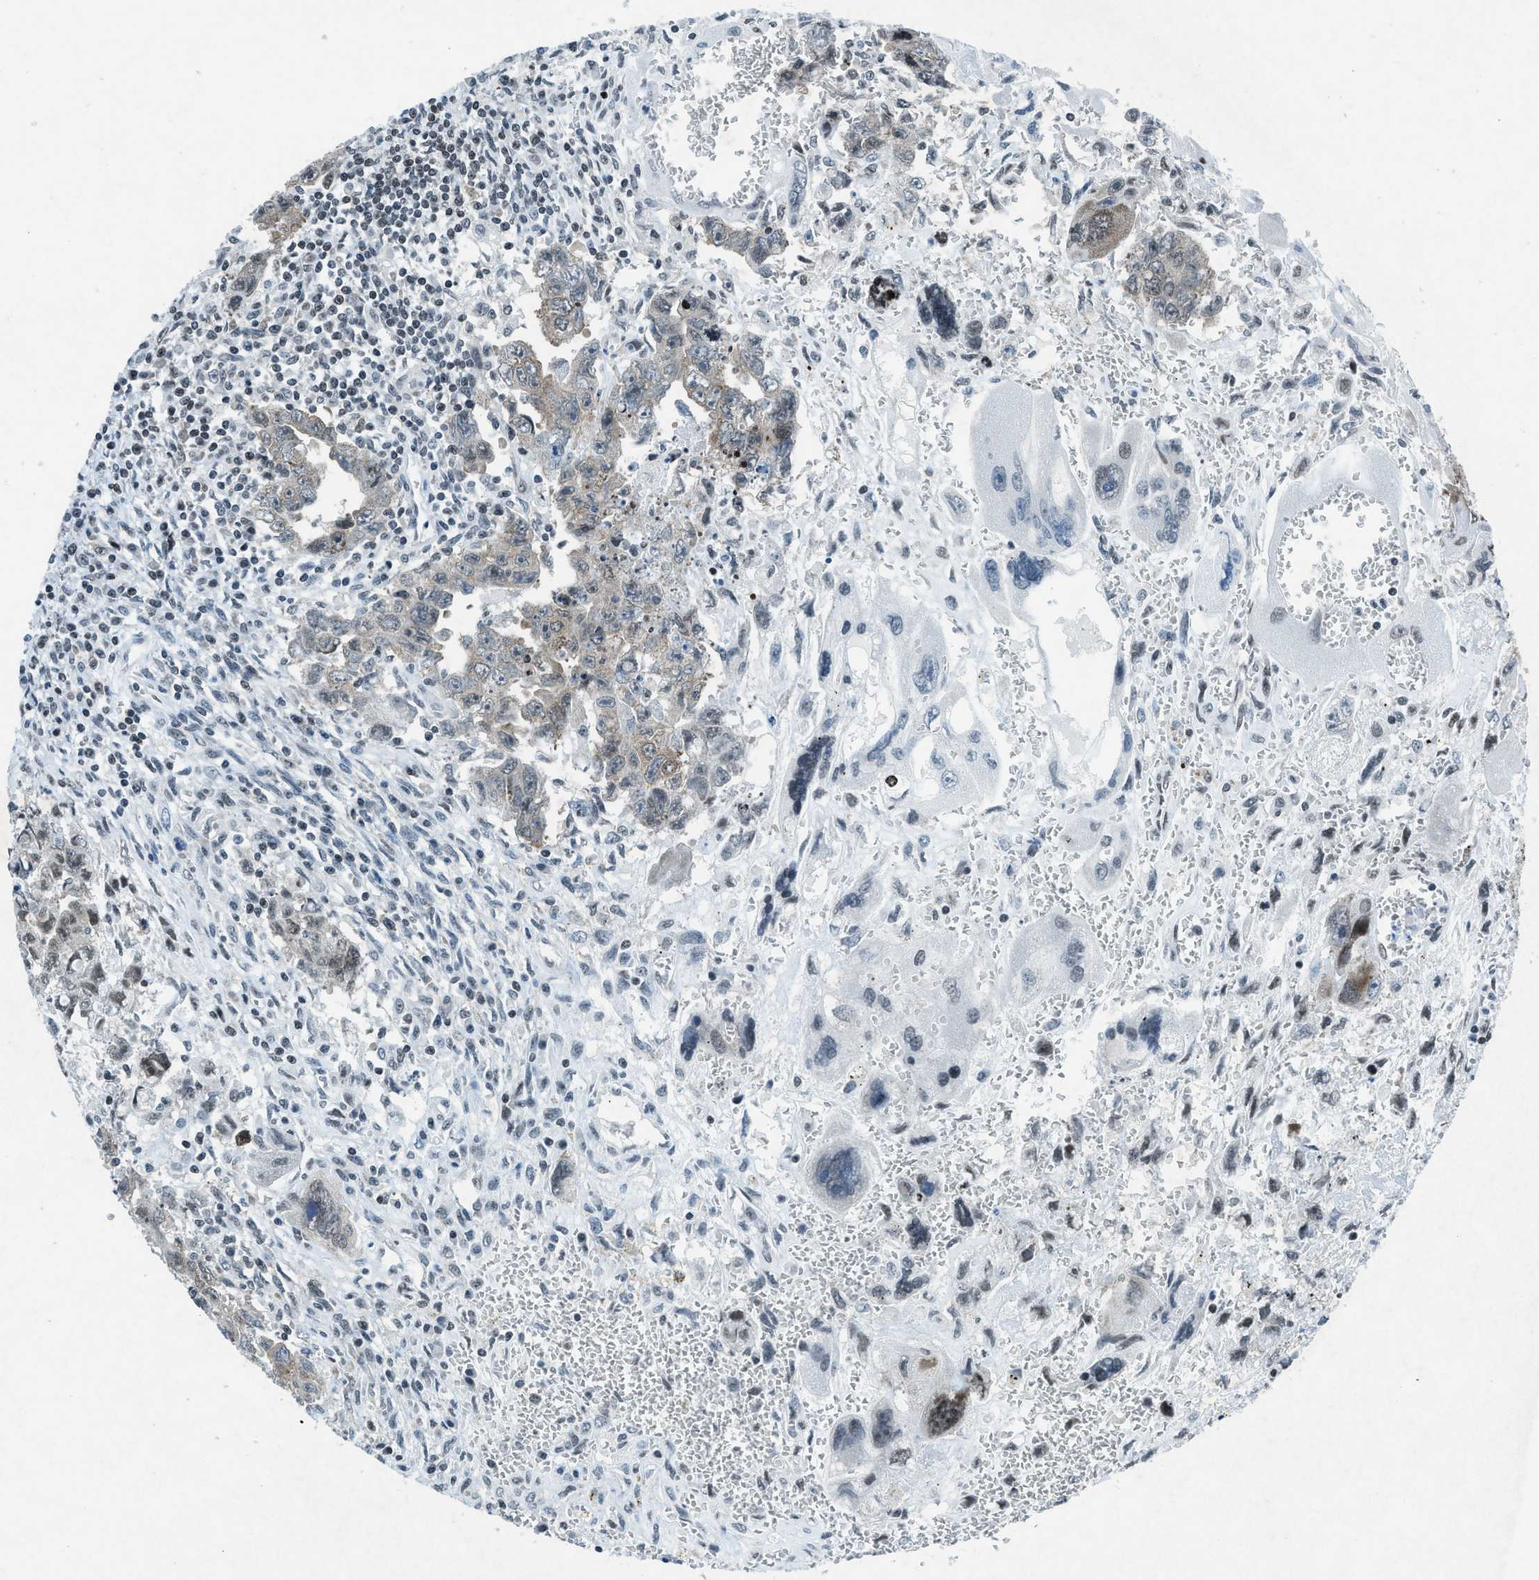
{"staining": {"intensity": "weak", "quantity": "<25%", "location": "cytoplasmic/membranous"}, "tissue": "testis cancer", "cell_type": "Tumor cells", "image_type": "cancer", "snomed": [{"axis": "morphology", "description": "Carcinoma, Embryonal, NOS"}, {"axis": "topography", "description": "Testis"}], "caption": "Immunohistochemical staining of human testis cancer (embryonal carcinoma) displays no significant staining in tumor cells. (Brightfield microscopy of DAB IHC at high magnification).", "gene": "NXF1", "patient": {"sex": "male", "age": 28}}